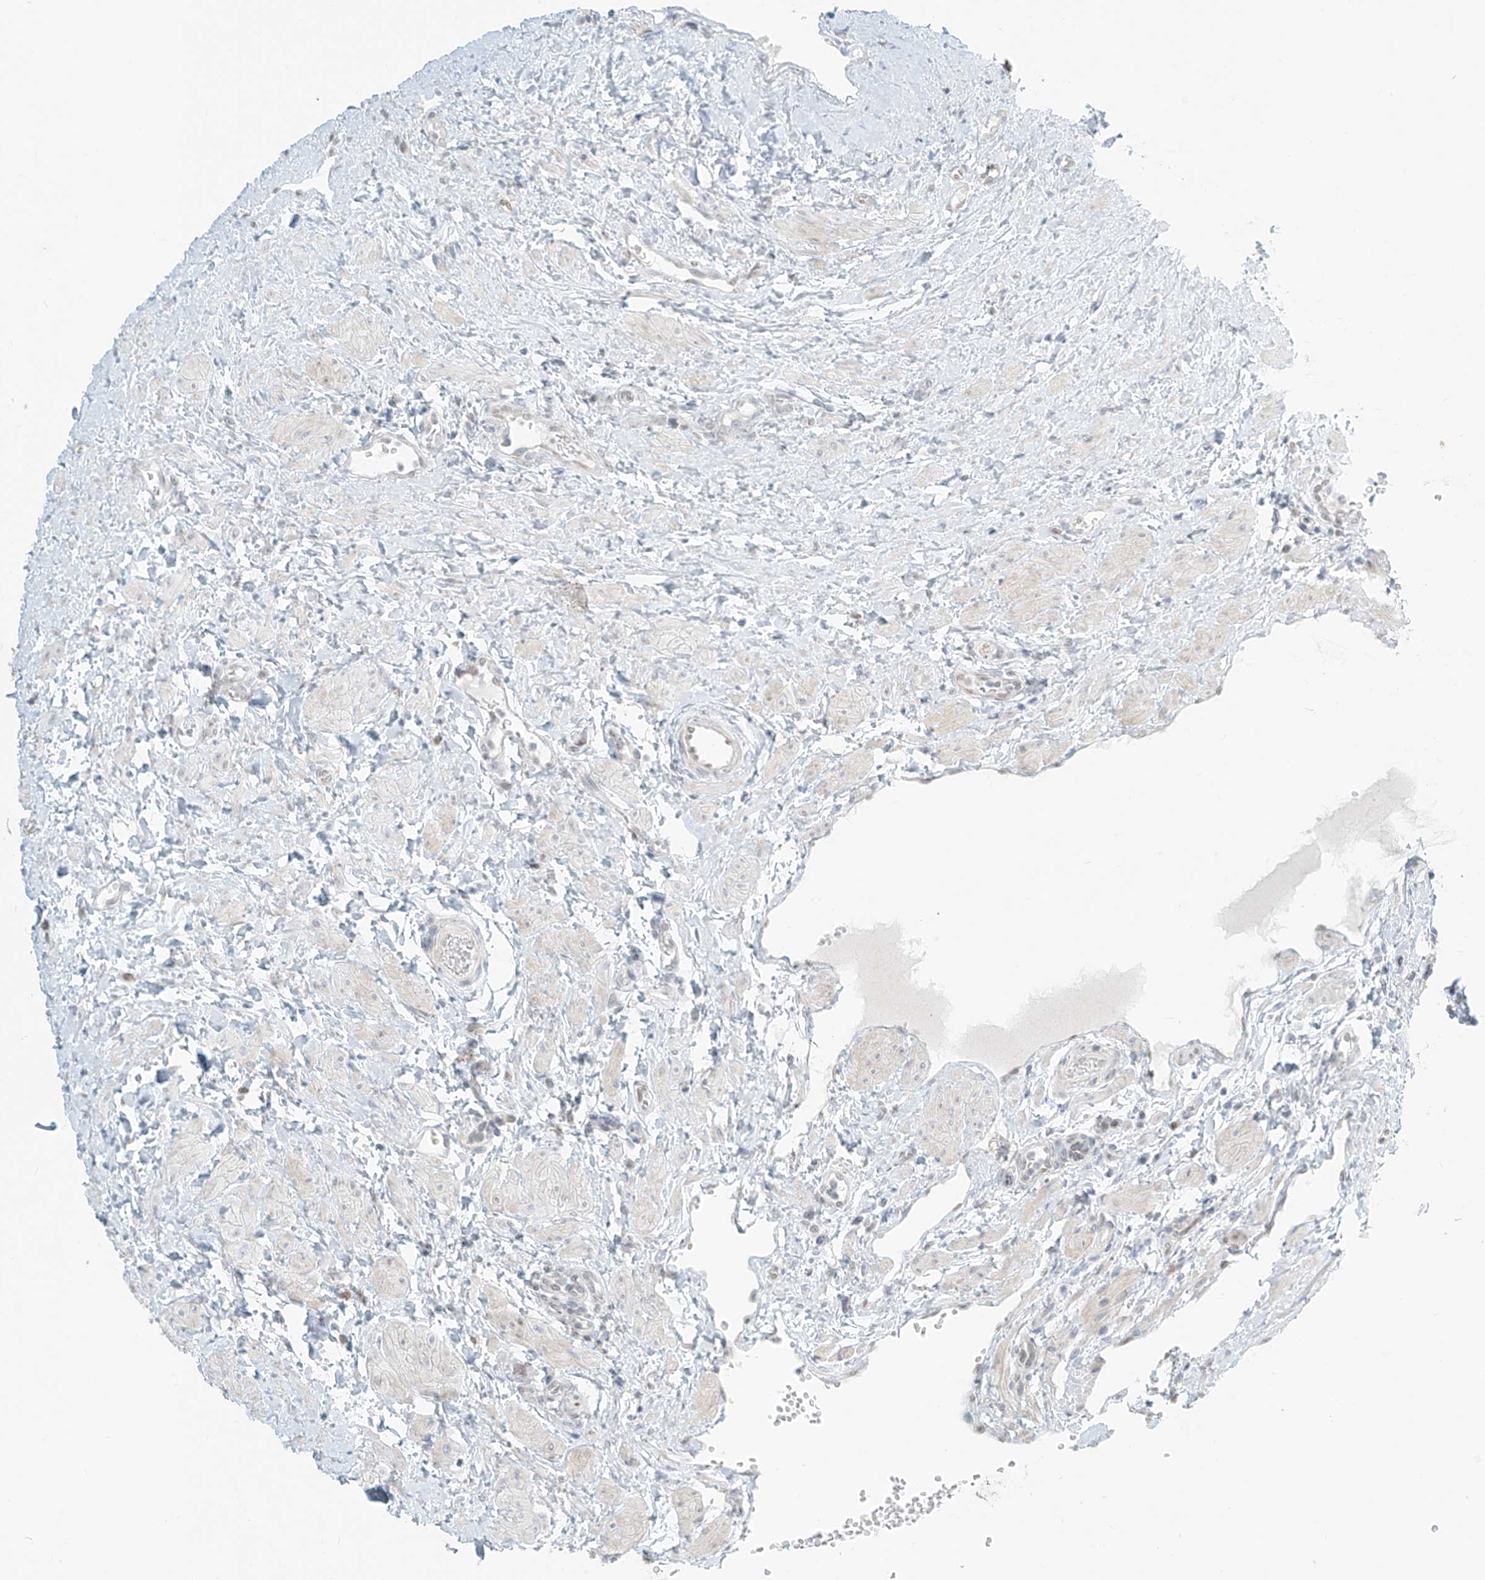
{"staining": {"intensity": "negative", "quantity": "none", "location": "none"}, "tissue": "ovary", "cell_type": "Ovarian stroma cells", "image_type": "normal", "snomed": [{"axis": "morphology", "description": "Normal tissue, NOS"}, {"axis": "morphology", "description": "Cyst, NOS"}, {"axis": "topography", "description": "Ovary"}], "caption": "DAB (3,3'-diaminobenzidine) immunohistochemical staining of normal ovary displays no significant staining in ovarian stroma cells.", "gene": "OSBPL7", "patient": {"sex": "female", "age": 33}}